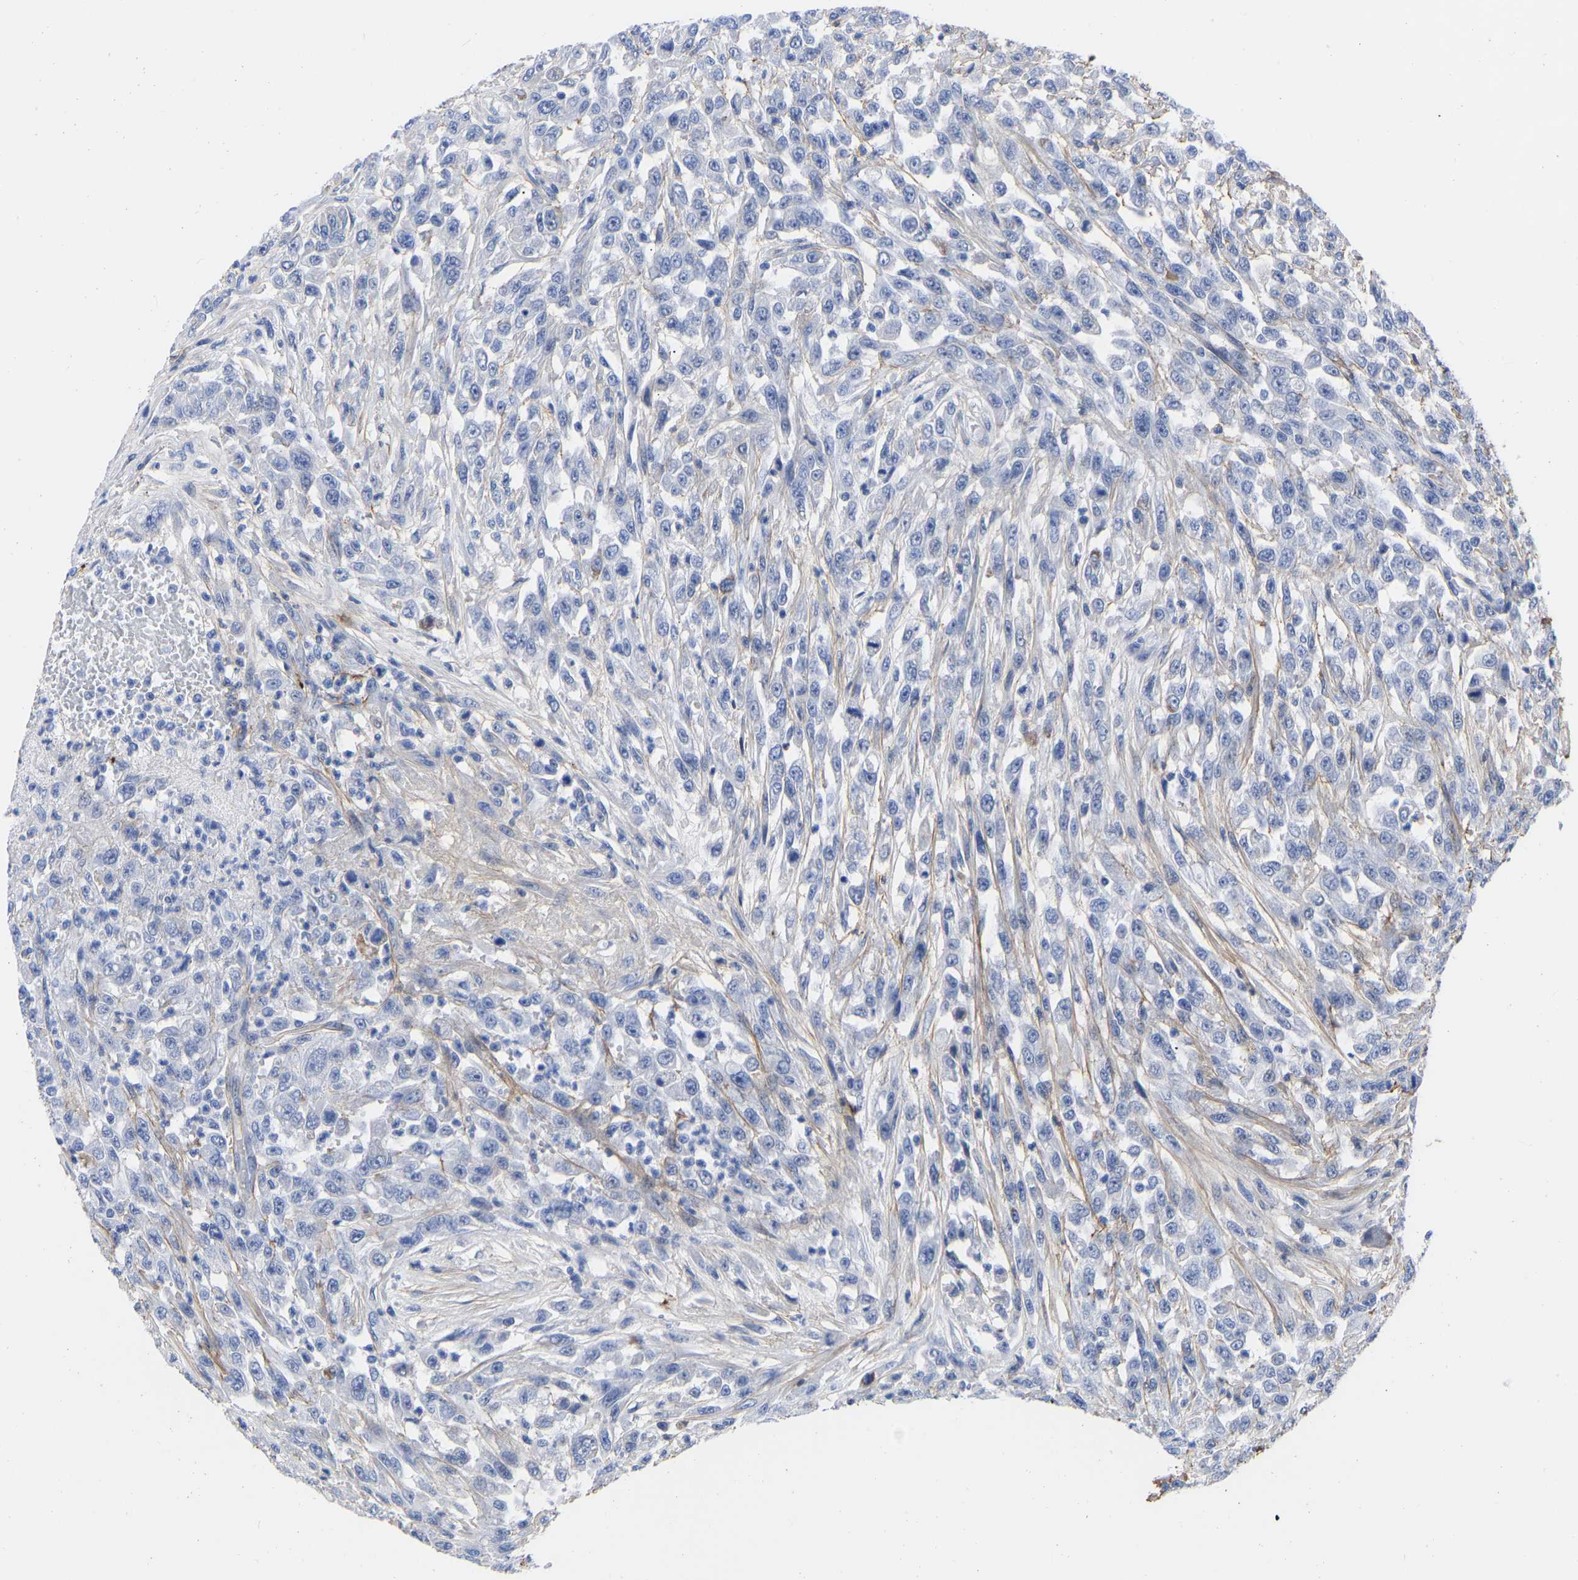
{"staining": {"intensity": "negative", "quantity": "none", "location": "none"}, "tissue": "urothelial cancer", "cell_type": "Tumor cells", "image_type": "cancer", "snomed": [{"axis": "morphology", "description": "Urothelial carcinoma, High grade"}, {"axis": "topography", "description": "Urinary bladder"}], "caption": "This is an IHC micrograph of human urothelial cancer. There is no positivity in tumor cells.", "gene": "GPA33", "patient": {"sex": "male", "age": 46}}